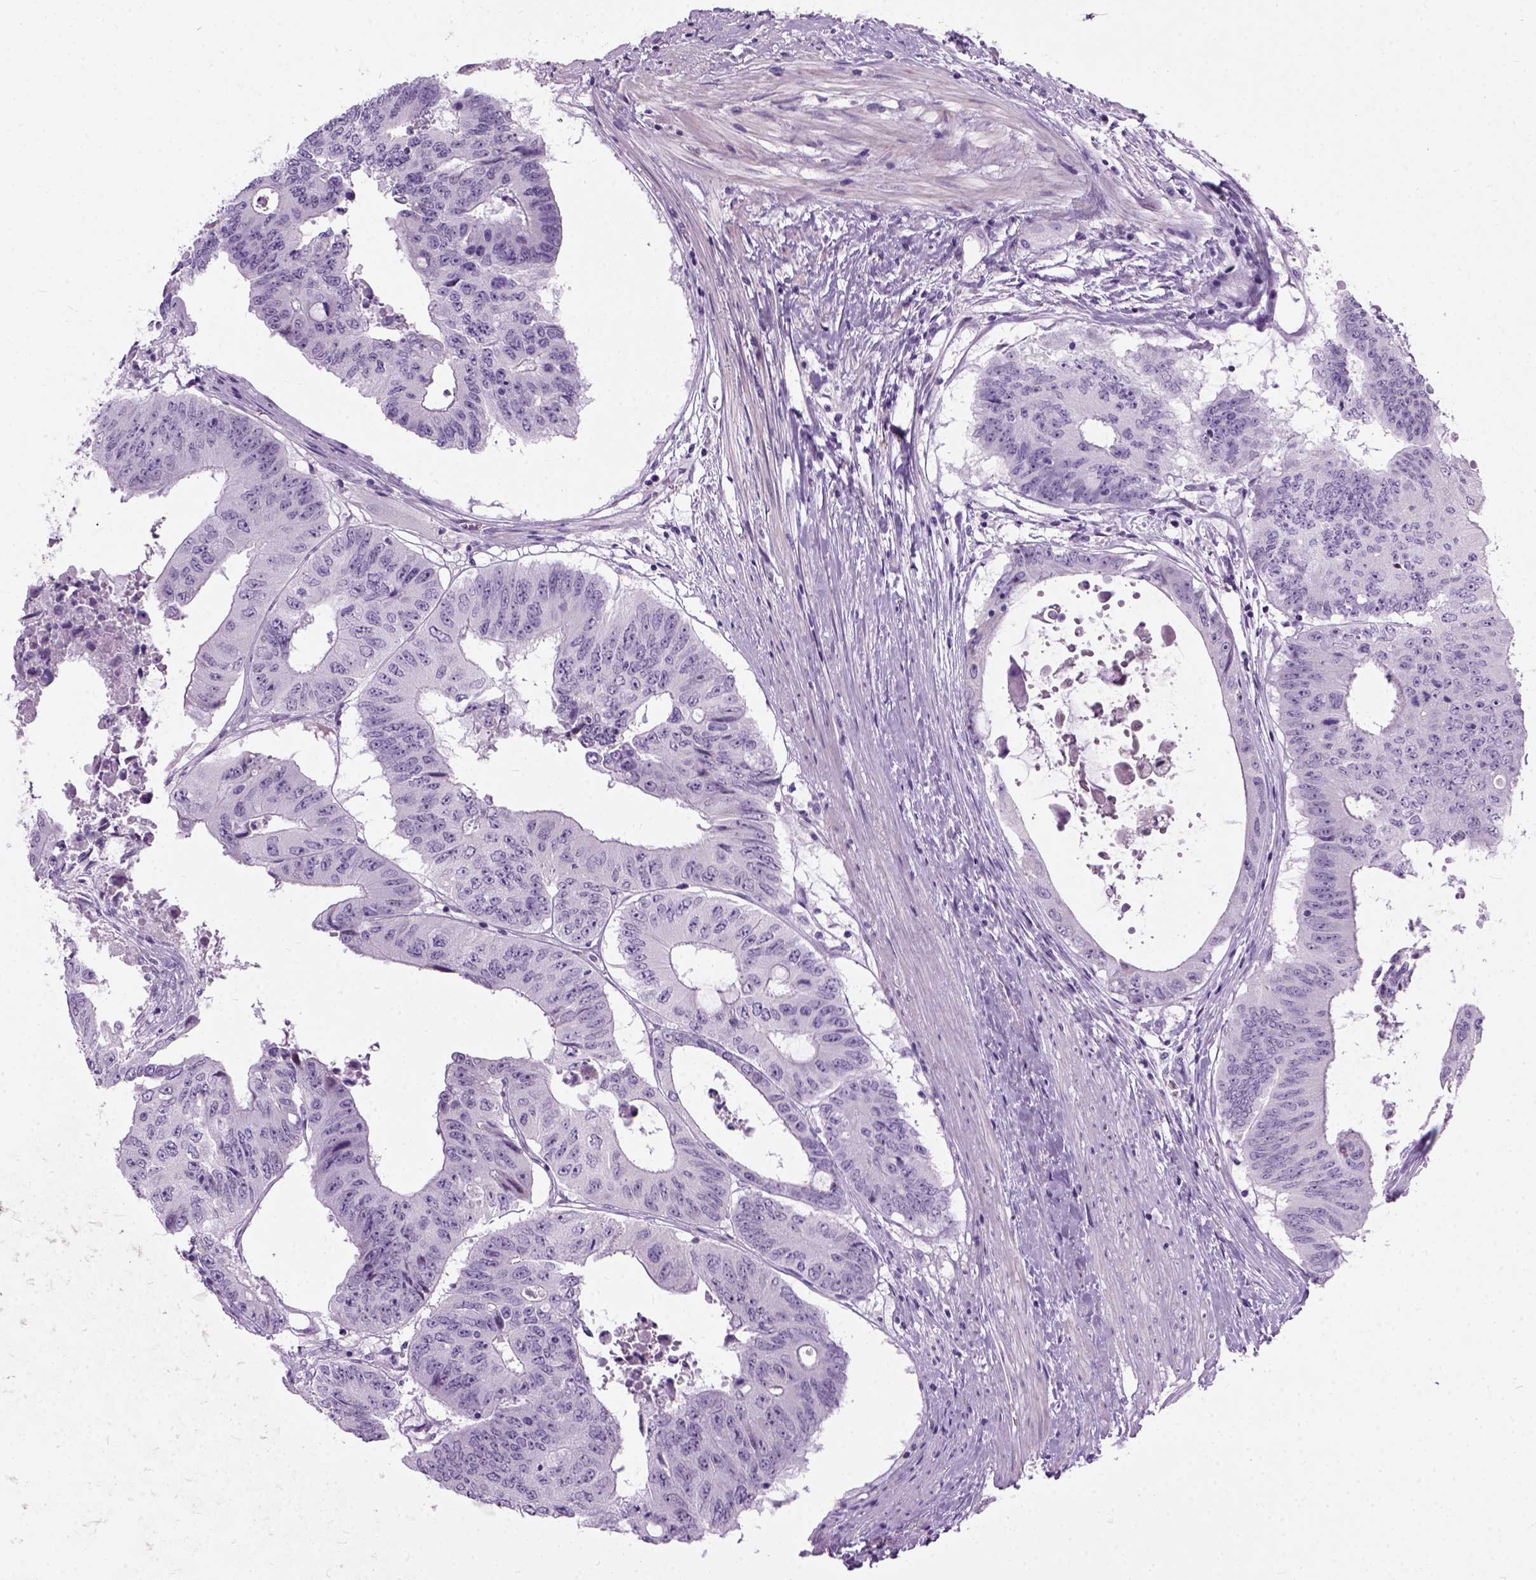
{"staining": {"intensity": "negative", "quantity": "none", "location": "none"}, "tissue": "colorectal cancer", "cell_type": "Tumor cells", "image_type": "cancer", "snomed": [{"axis": "morphology", "description": "Adenocarcinoma, NOS"}, {"axis": "topography", "description": "Rectum"}], "caption": "This is an IHC histopathology image of human colorectal adenocarcinoma. There is no expression in tumor cells.", "gene": "AXDND1", "patient": {"sex": "male", "age": 59}}